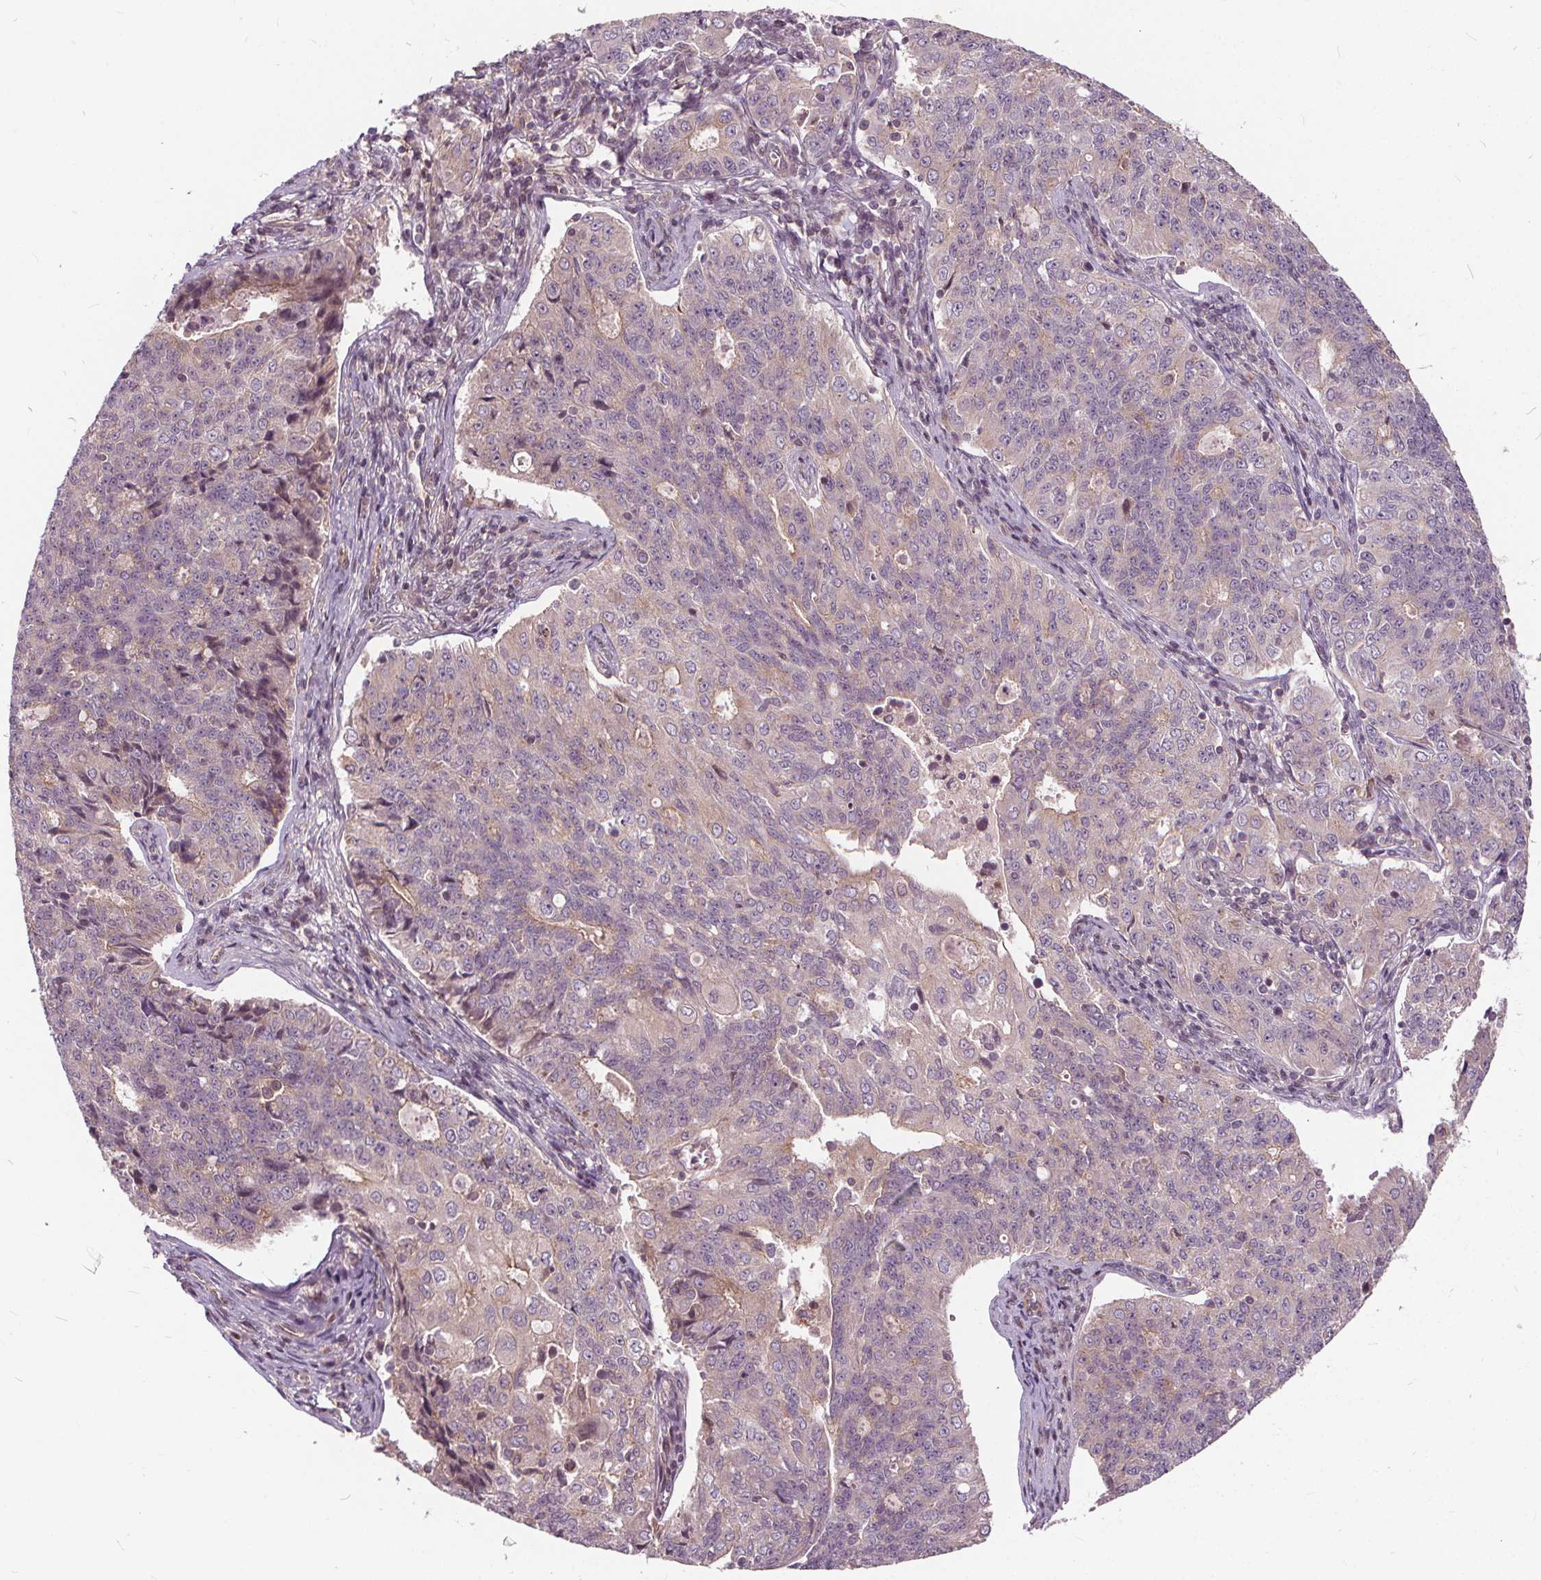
{"staining": {"intensity": "weak", "quantity": ">75%", "location": "cytoplasmic/membranous"}, "tissue": "endometrial cancer", "cell_type": "Tumor cells", "image_type": "cancer", "snomed": [{"axis": "morphology", "description": "Adenocarcinoma, NOS"}, {"axis": "topography", "description": "Endometrium"}], "caption": "Tumor cells reveal weak cytoplasmic/membranous expression in approximately >75% of cells in endometrial adenocarcinoma. (brown staining indicates protein expression, while blue staining denotes nuclei).", "gene": "INPP5E", "patient": {"sex": "female", "age": 43}}